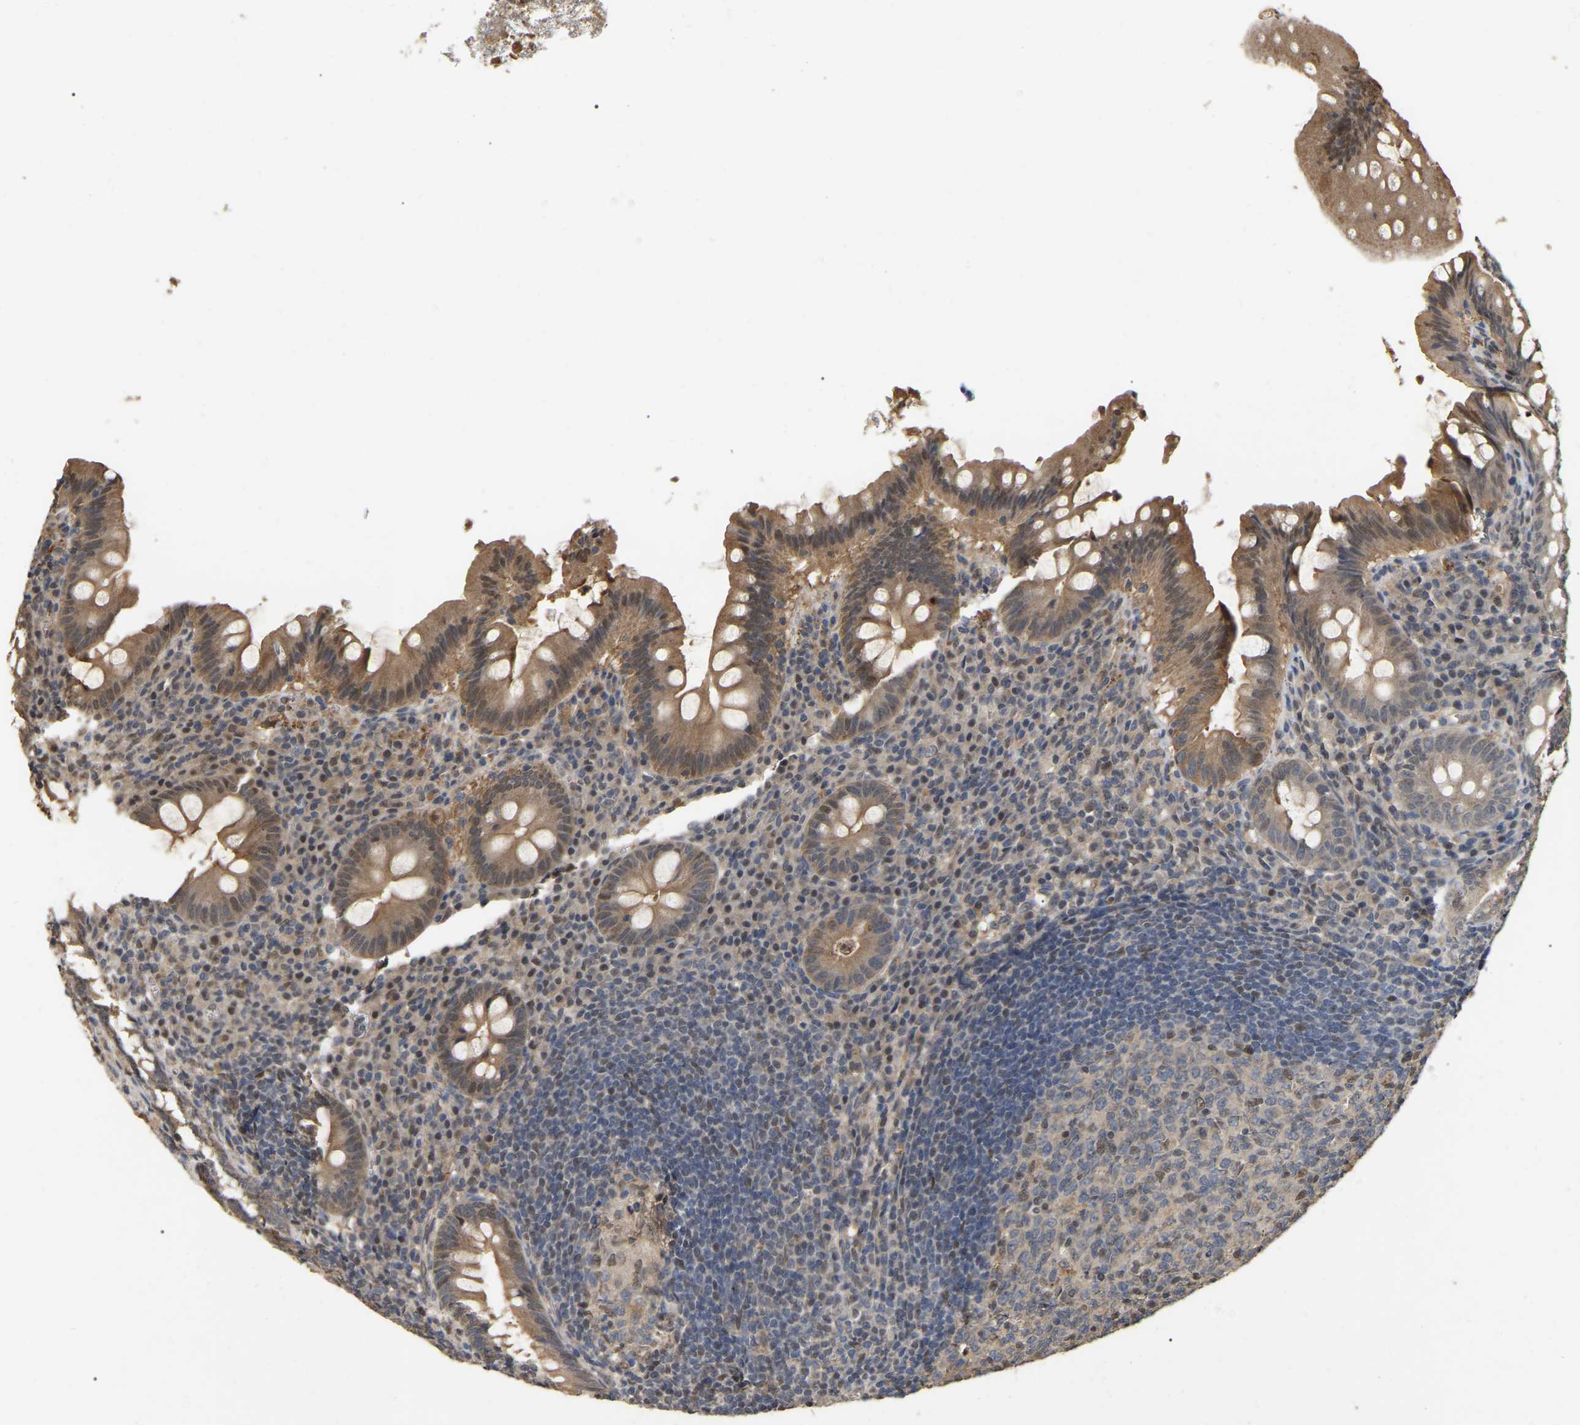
{"staining": {"intensity": "moderate", "quantity": ">75%", "location": "cytoplasmic/membranous"}, "tissue": "appendix", "cell_type": "Glandular cells", "image_type": "normal", "snomed": [{"axis": "morphology", "description": "Normal tissue, NOS"}, {"axis": "topography", "description": "Appendix"}], "caption": "Approximately >75% of glandular cells in unremarkable human appendix exhibit moderate cytoplasmic/membranous protein expression as visualized by brown immunohistochemical staining.", "gene": "FAM219A", "patient": {"sex": "male", "age": 56}}